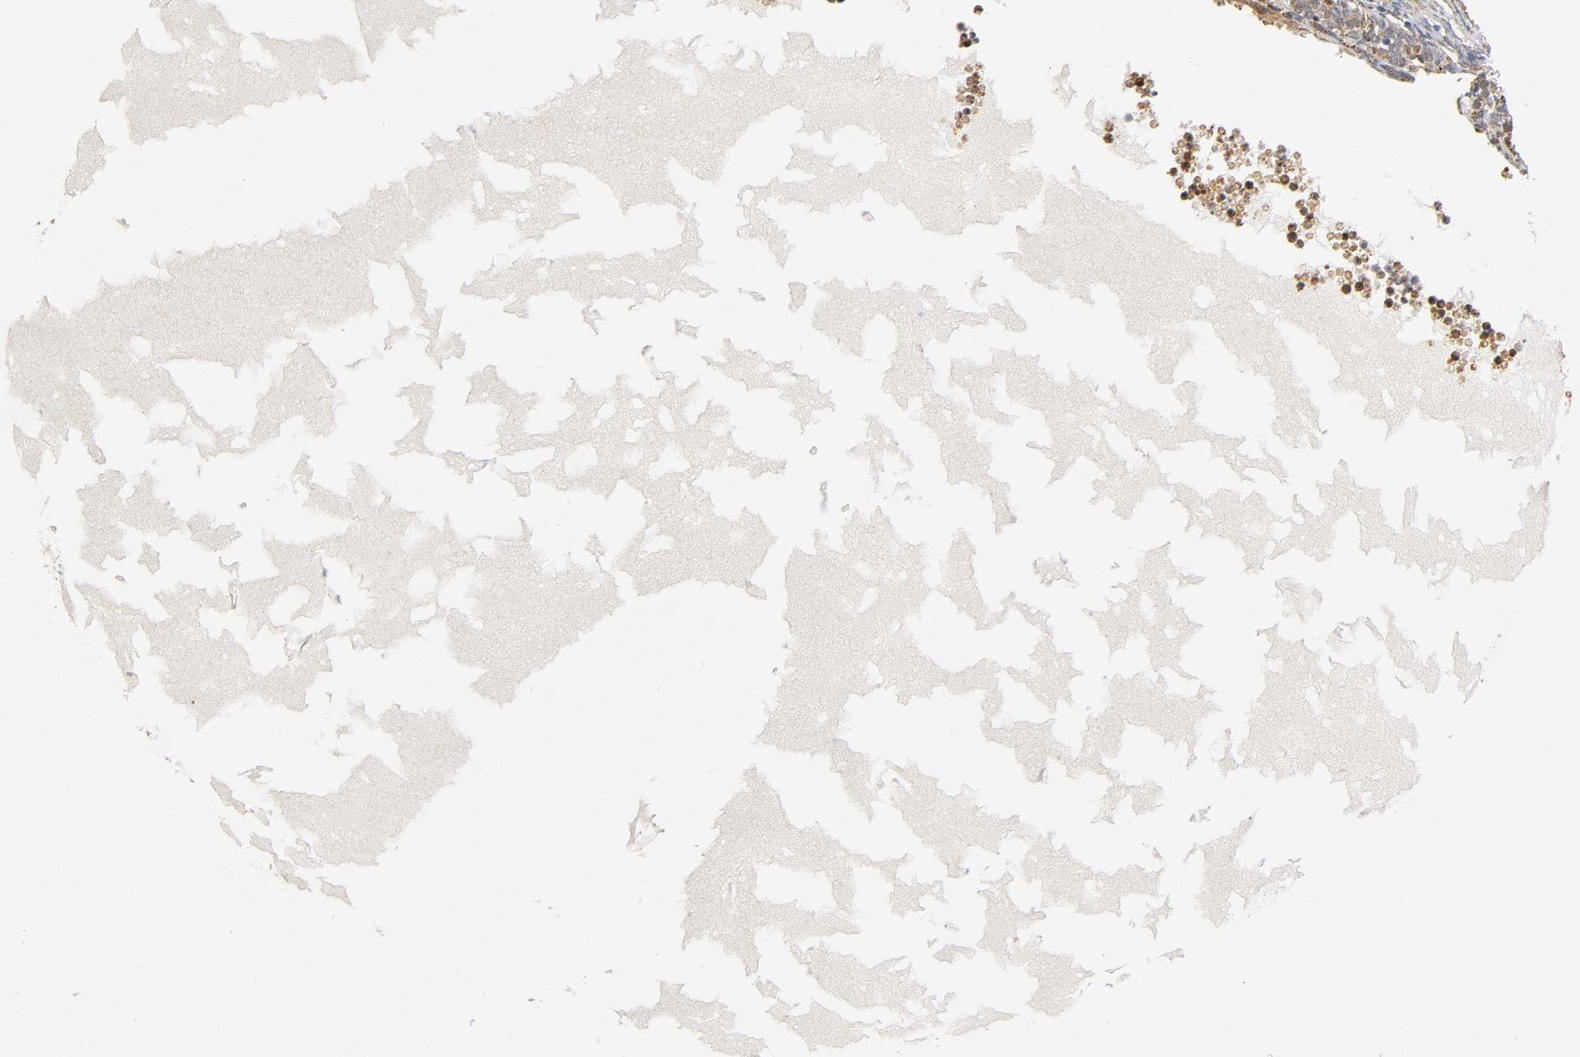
{"staining": {"intensity": "moderate", "quantity": "25%-75%", "location": "cytoplasmic/membranous"}, "tissue": "ovary", "cell_type": "Ovarian stroma cells", "image_type": "normal", "snomed": [{"axis": "morphology", "description": "Normal tissue, NOS"}, {"axis": "topography", "description": "Ovary"}], "caption": "Ovary stained with immunohistochemistry (IHC) reveals moderate cytoplasmic/membranous positivity in approximately 25%-75% of ovarian stroma cells. The staining was performed using DAB (3,3'-diaminobenzidine), with brown indicating positive protein expression. Nuclei are stained blue with hematoxylin.", "gene": "SOS2", "patient": {"sex": "female", "age": 35}}